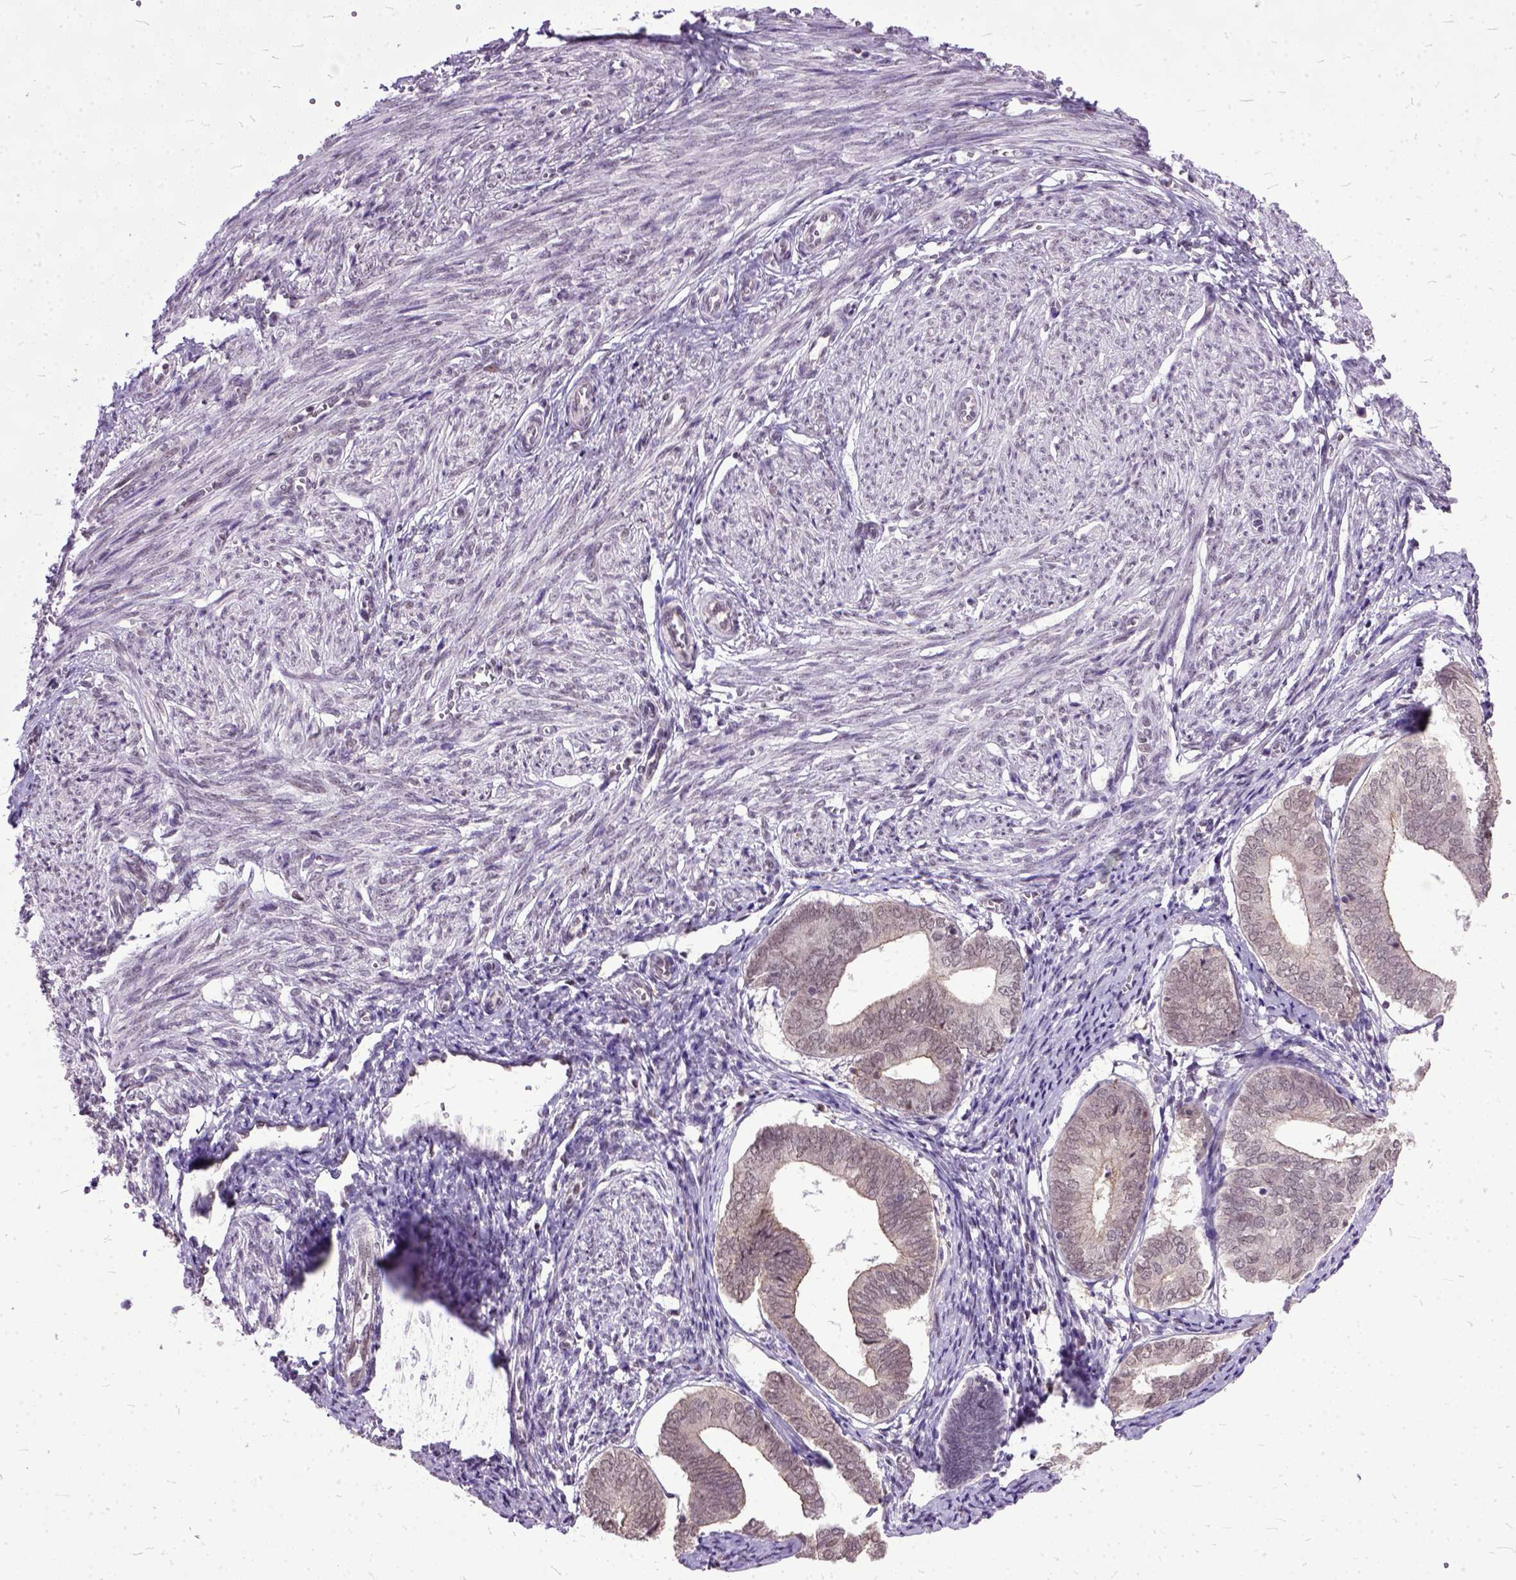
{"staining": {"intensity": "weak", "quantity": "25%-75%", "location": "nuclear"}, "tissue": "endometrium", "cell_type": "Cells in endometrial stroma", "image_type": "normal", "snomed": [{"axis": "morphology", "description": "Normal tissue, NOS"}, {"axis": "topography", "description": "Endometrium"}], "caption": "Endometrium stained for a protein displays weak nuclear positivity in cells in endometrial stroma.", "gene": "ORC5", "patient": {"sex": "female", "age": 50}}